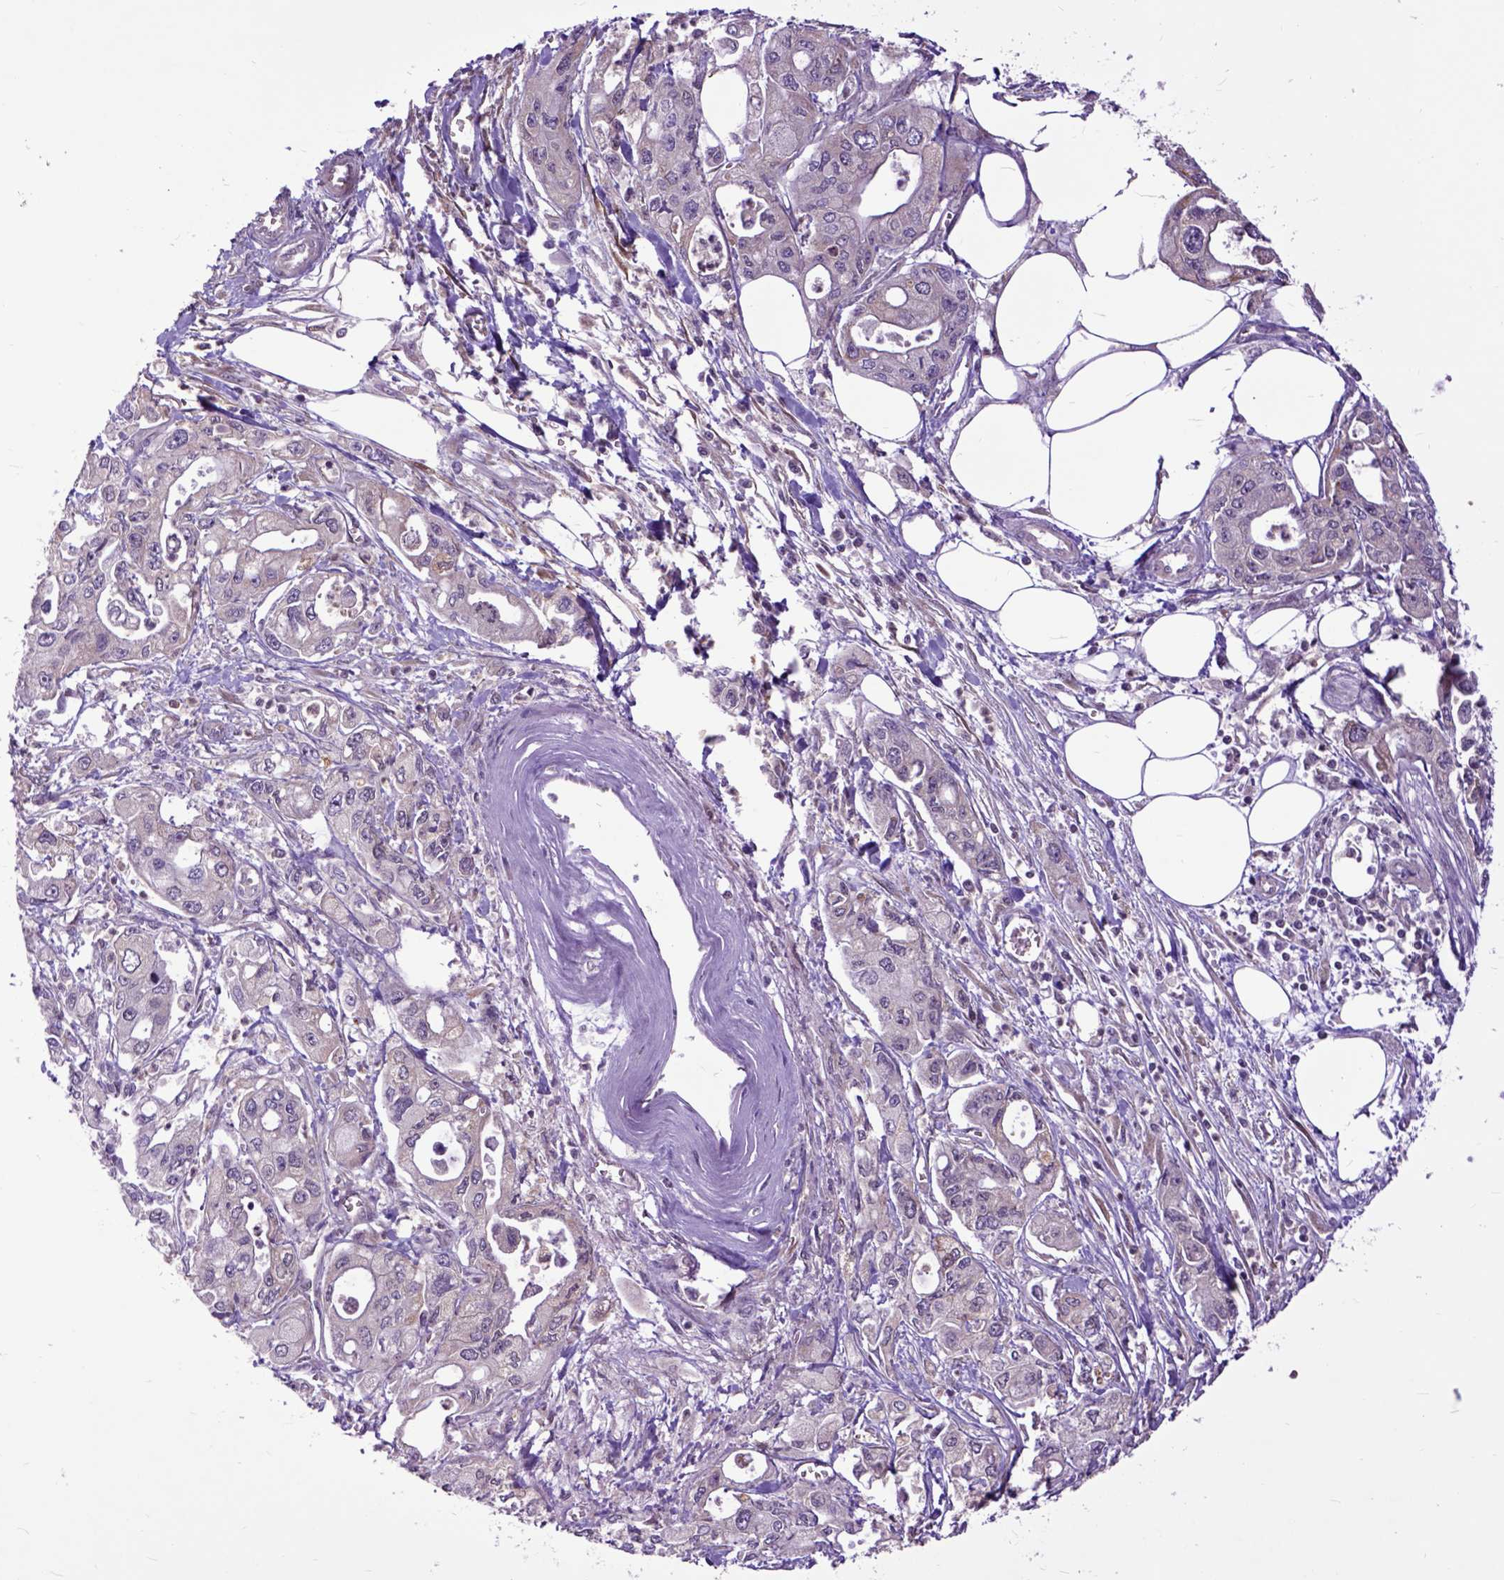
{"staining": {"intensity": "negative", "quantity": "none", "location": "none"}, "tissue": "pancreatic cancer", "cell_type": "Tumor cells", "image_type": "cancer", "snomed": [{"axis": "morphology", "description": "Adenocarcinoma, NOS"}, {"axis": "topography", "description": "Pancreas"}], "caption": "Micrograph shows no protein positivity in tumor cells of pancreatic adenocarcinoma tissue.", "gene": "ARL1", "patient": {"sex": "male", "age": 70}}